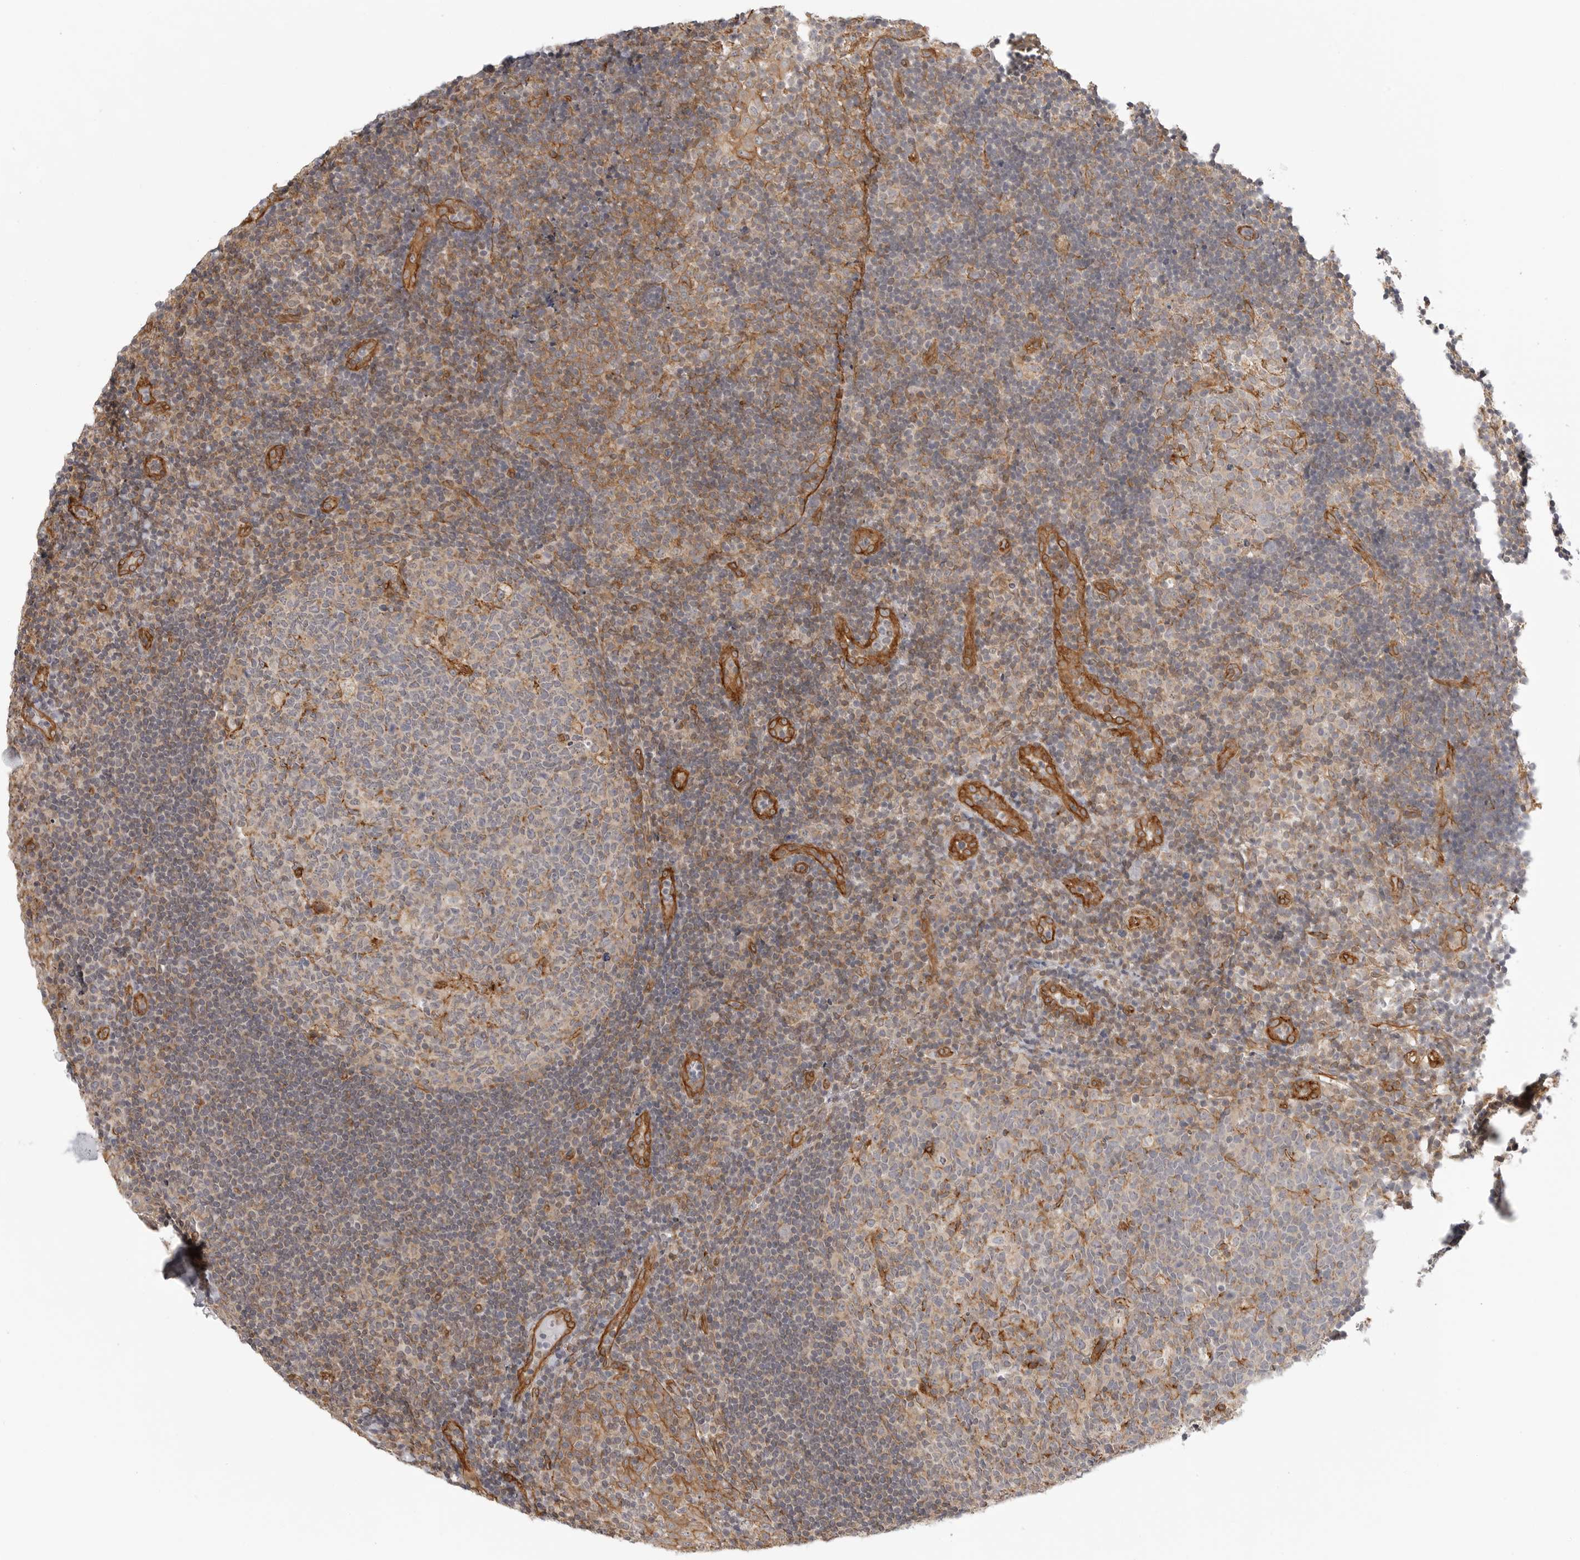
{"staining": {"intensity": "moderate", "quantity": "<25%", "location": "cytoplasmic/membranous"}, "tissue": "tonsil", "cell_type": "Germinal center cells", "image_type": "normal", "snomed": [{"axis": "morphology", "description": "Normal tissue, NOS"}, {"axis": "topography", "description": "Tonsil"}], "caption": "An immunohistochemistry (IHC) histopathology image of normal tissue is shown. Protein staining in brown shows moderate cytoplasmic/membranous positivity in tonsil within germinal center cells.", "gene": "ATOH7", "patient": {"sex": "female", "age": 40}}